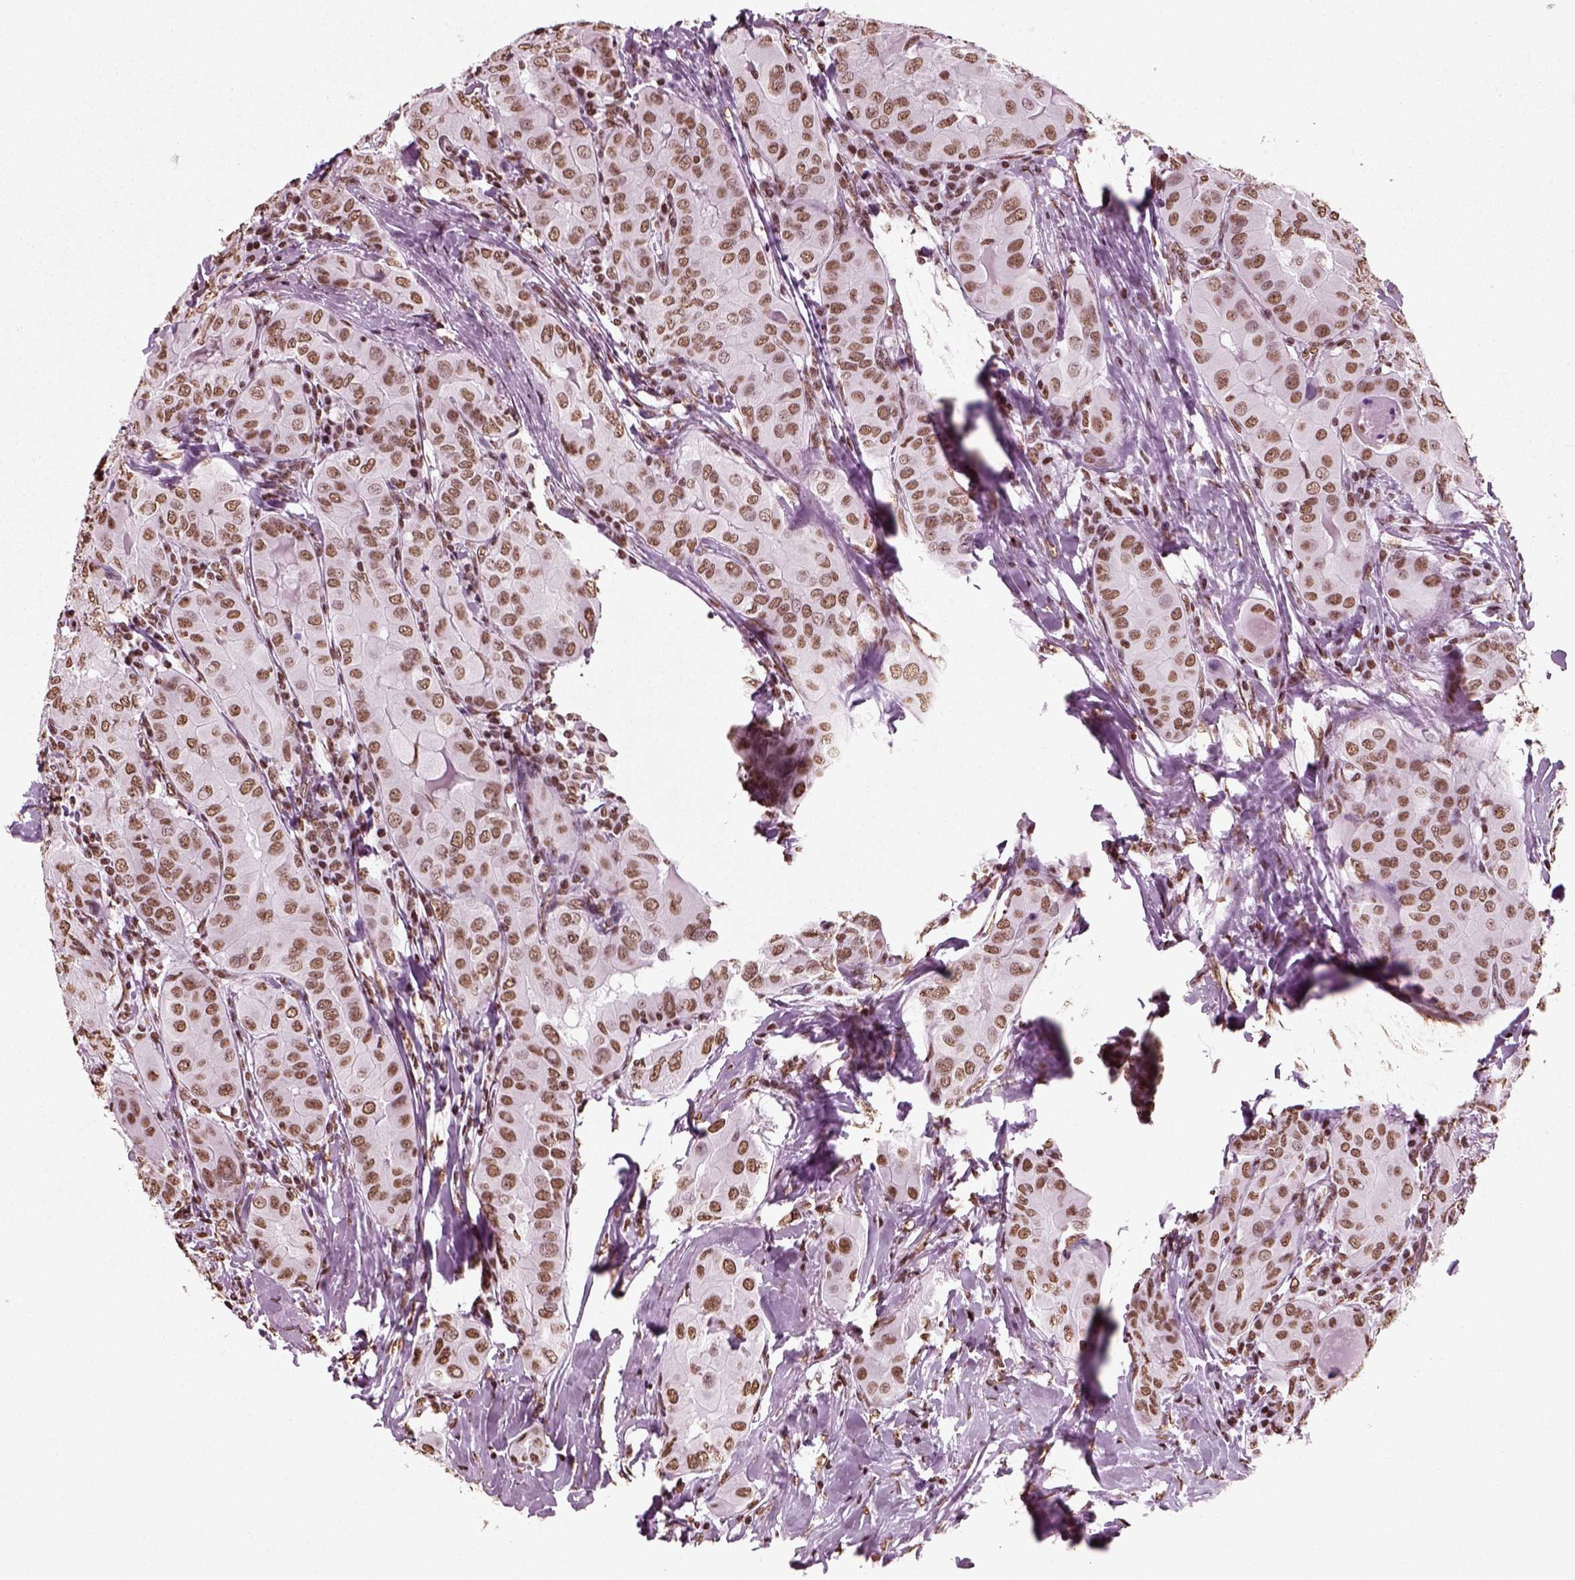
{"staining": {"intensity": "moderate", "quantity": ">75%", "location": "nuclear"}, "tissue": "thyroid cancer", "cell_type": "Tumor cells", "image_type": "cancer", "snomed": [{"axis": "morphology", "description": "Papillary adenocarcinoma, NOS"}, {"axis": "topography", "description": "Thyroid gland"}], "caption": "There is medium levels of moderate nuclear positivity in tumor cells of thyroid papillary adenocarcinoma, as demonstrated by immunohistochemical staining (brown color).", "gene": "POLR1H", "patient": {"sex": "female", "age": 37}}